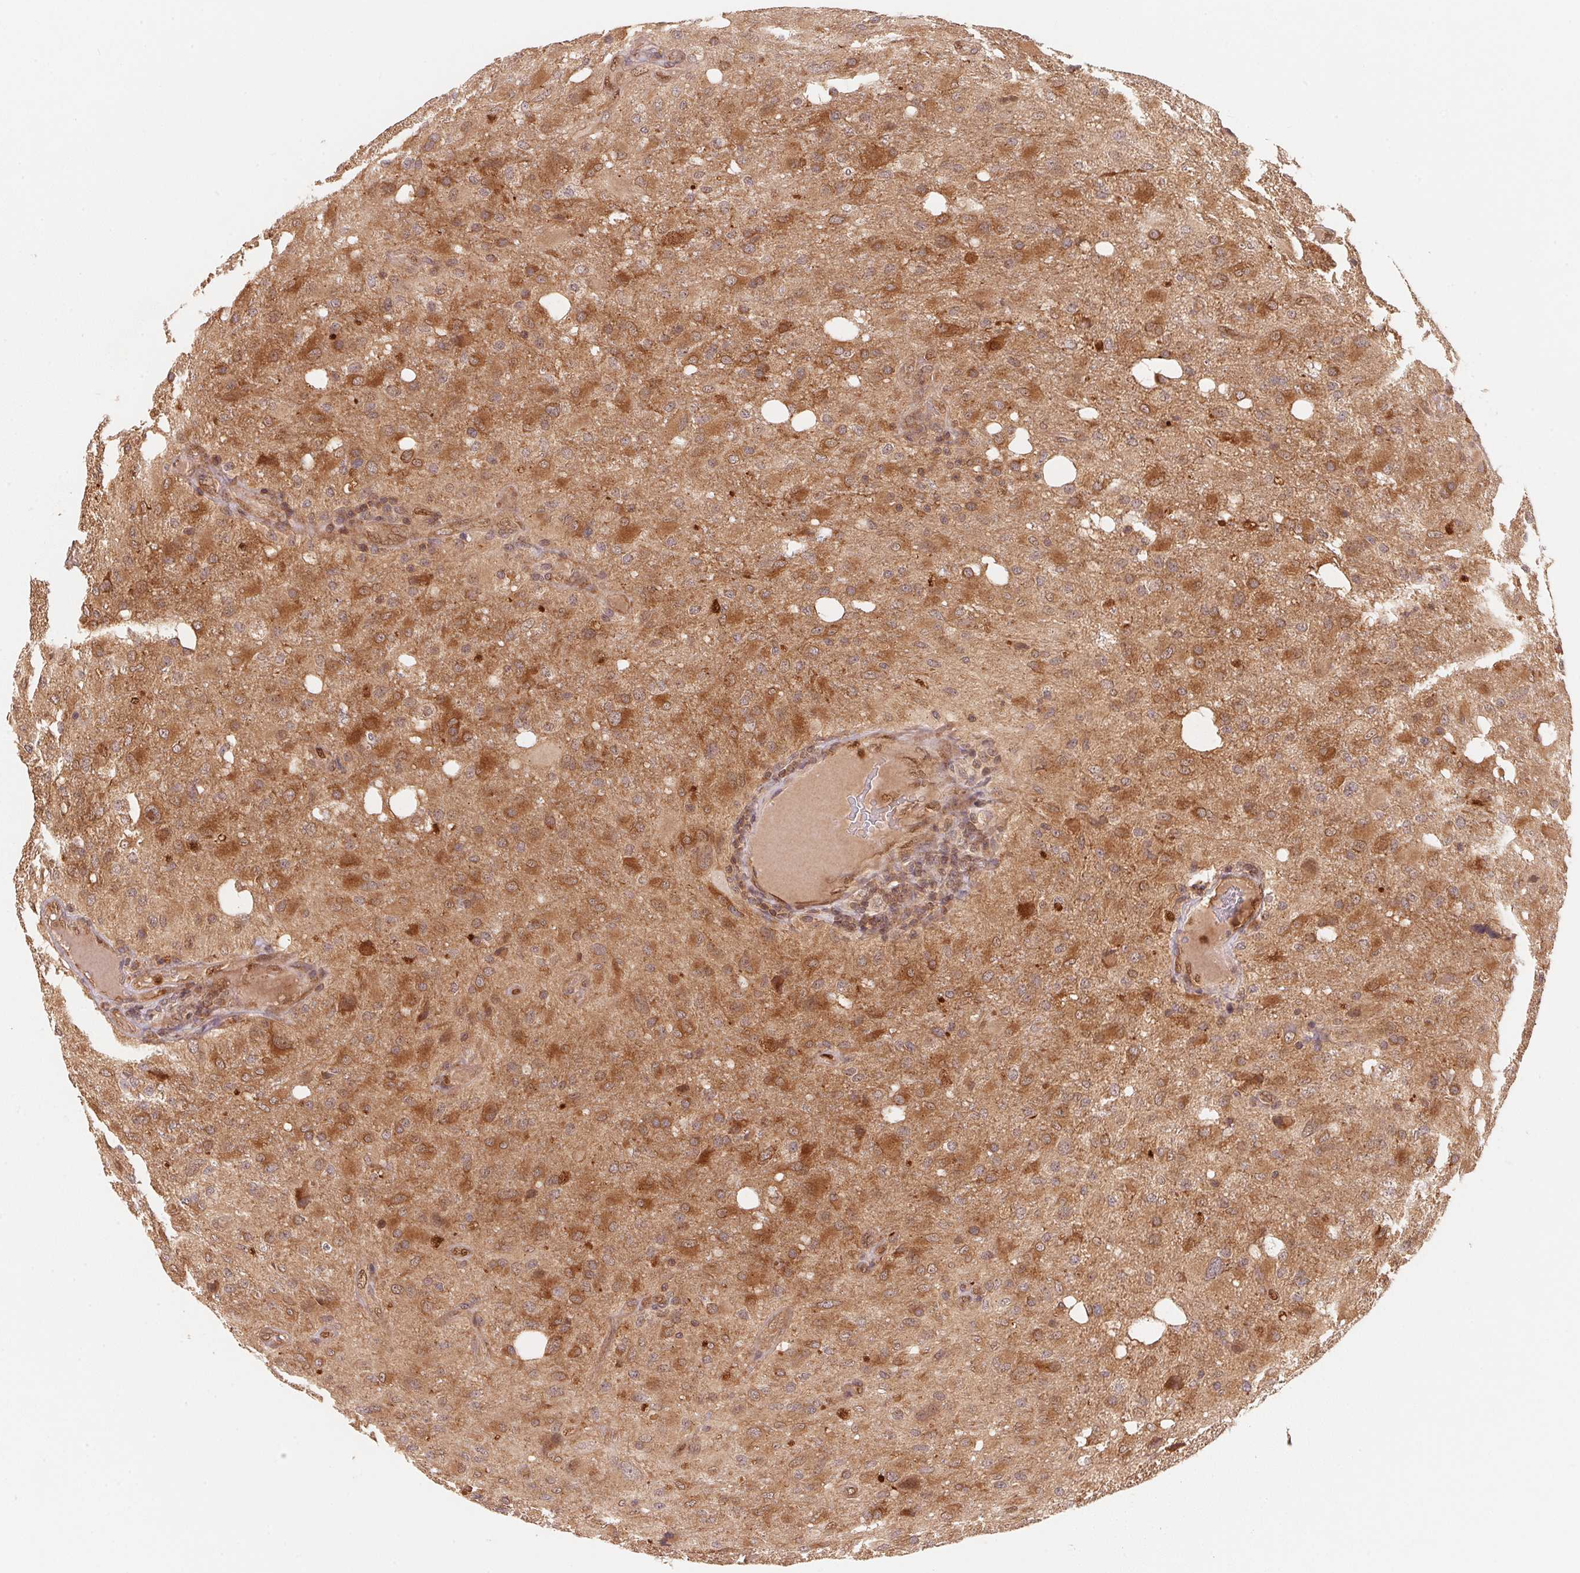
{"staining": {"intensity": "moderate", "quantity": ">75%", "location": "cytoplasmic/membranous,nuclear"}, "tissue": "glioma", "cell_type": "Tumor cells", "image_type": "cancer", "snomed": [{"axis": "morphology", "description": "Glioma, malignant, High grade"}, {"axis": "topography", "description": "Brain"}], "caption": "There is medium levels of moderate cytoplasmic/membranous and nuclear staining in tumor cells of high-grade glioma (malignant), as demonstrated by immunohistochemical staining (brown color).", "gene": "CCDC102B", "patient": {"sex": "male", "age": 53}}